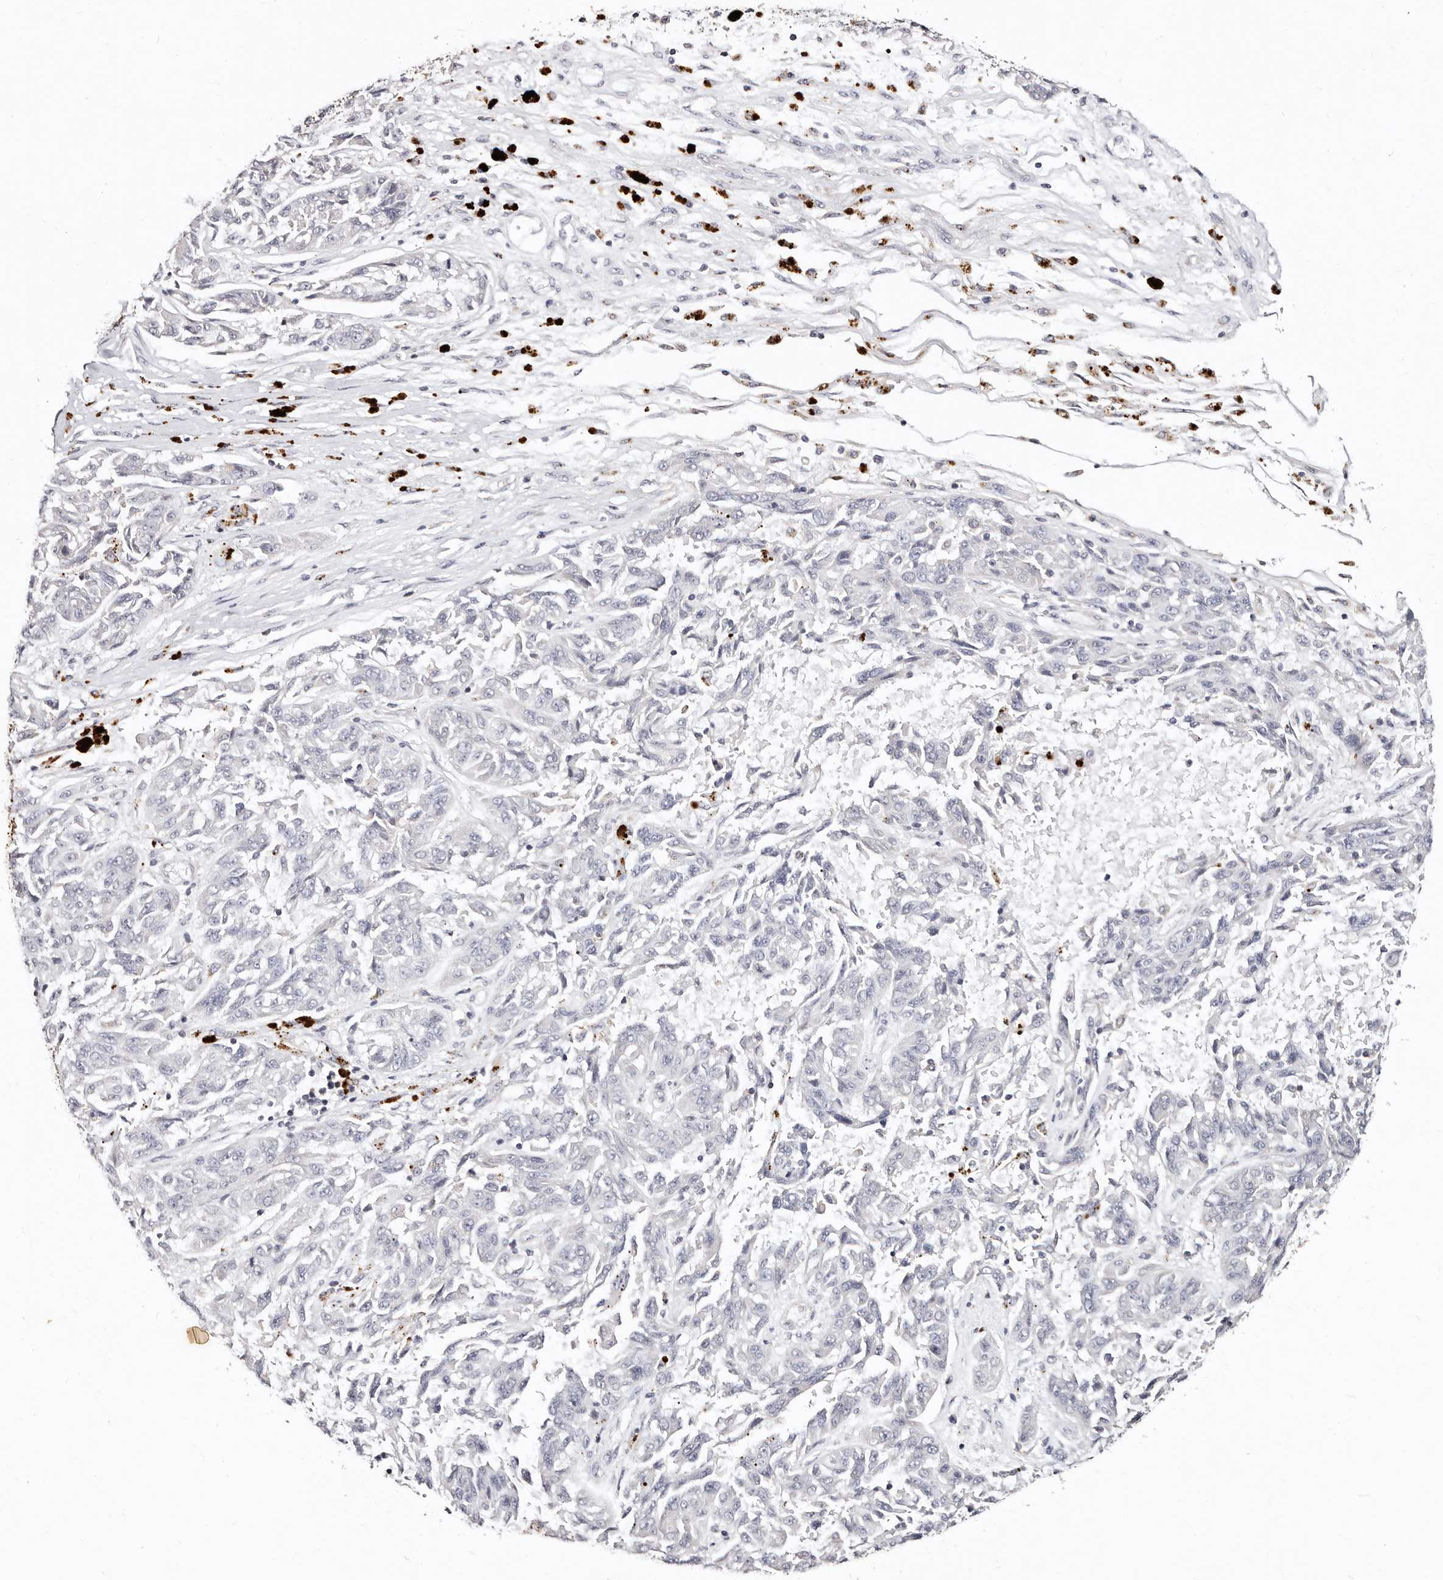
{"staining": {"intensity": "negative", "quantity": "none", "location": "none"}, "tissue": "melanoma", "cell_type": "Tumor cells", "image_type": "cancer", "snomed": [{"axis": "morphology", "description": "Malignant melanoma, NOS"}, {"axis": "topography", "description": "Skin"}], "caption": "This is an IHC photomicrograph of human malignant melanoma. There is no positivity in tumor cells.", "gene": "MRPS33", "patient": {"sex": "male", "age": 53}}